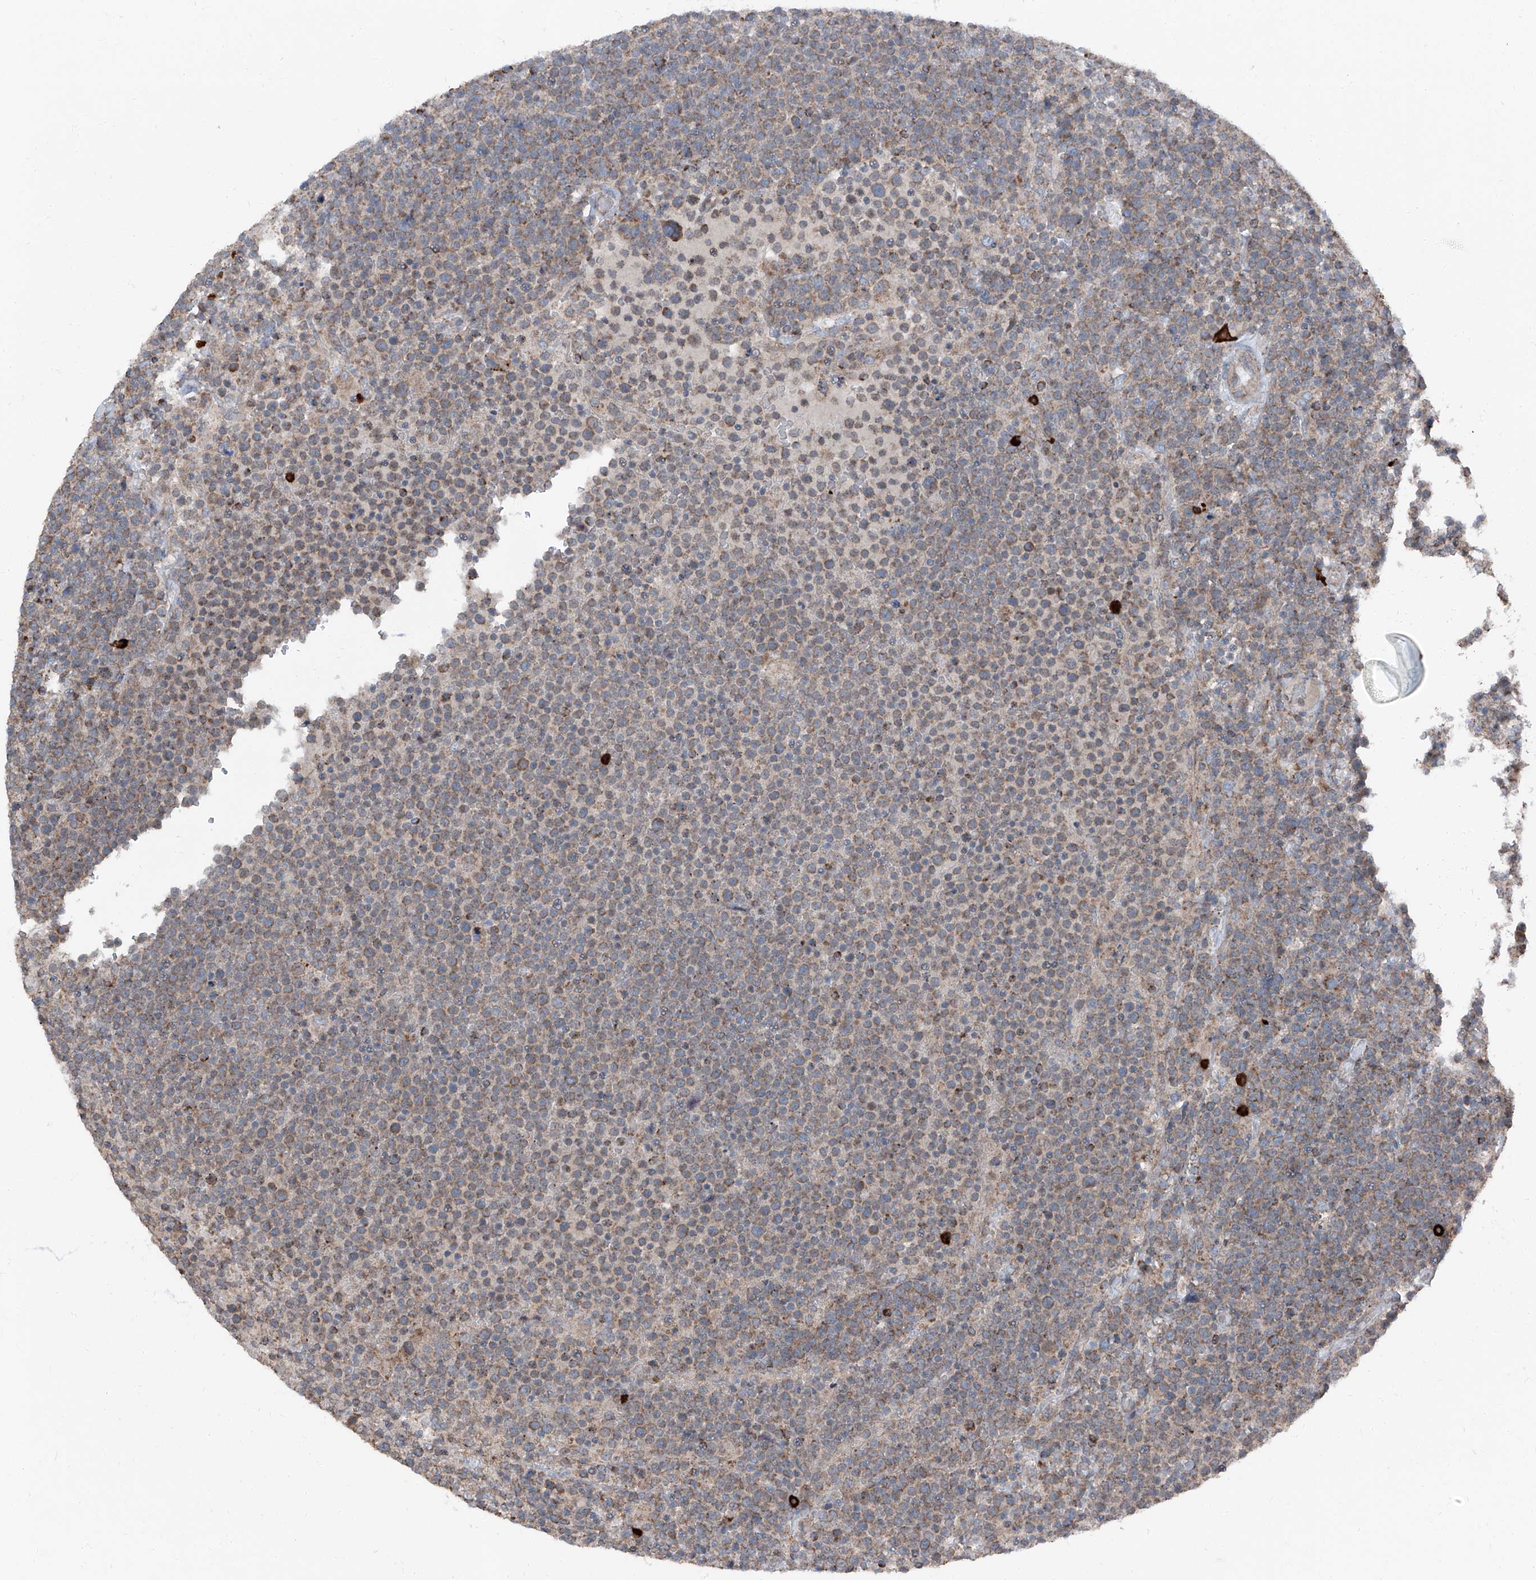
{"staining": {"intensity": "weak", "quantity": "25%-75%", "location": "cytoplasmic/membranous"}, "tissue": "lymphoma", "cell_type": "Tumor cells", "image_type": "cancer", "snomed": [{"axis": "morphology", "description": "Malignant lymphoma, non-Hodgkin's type, High grade"}, {"axis": "topography", "description": "Lymph node"}], "caption": "Lymphoma stained with a brown dye demonstrates weak cytoplasmic/membranous positive positivity in approximately 25%-75% of tumor cells.", "gene": "LIMK1", "patient": {"sex": "male", "age": 61}}